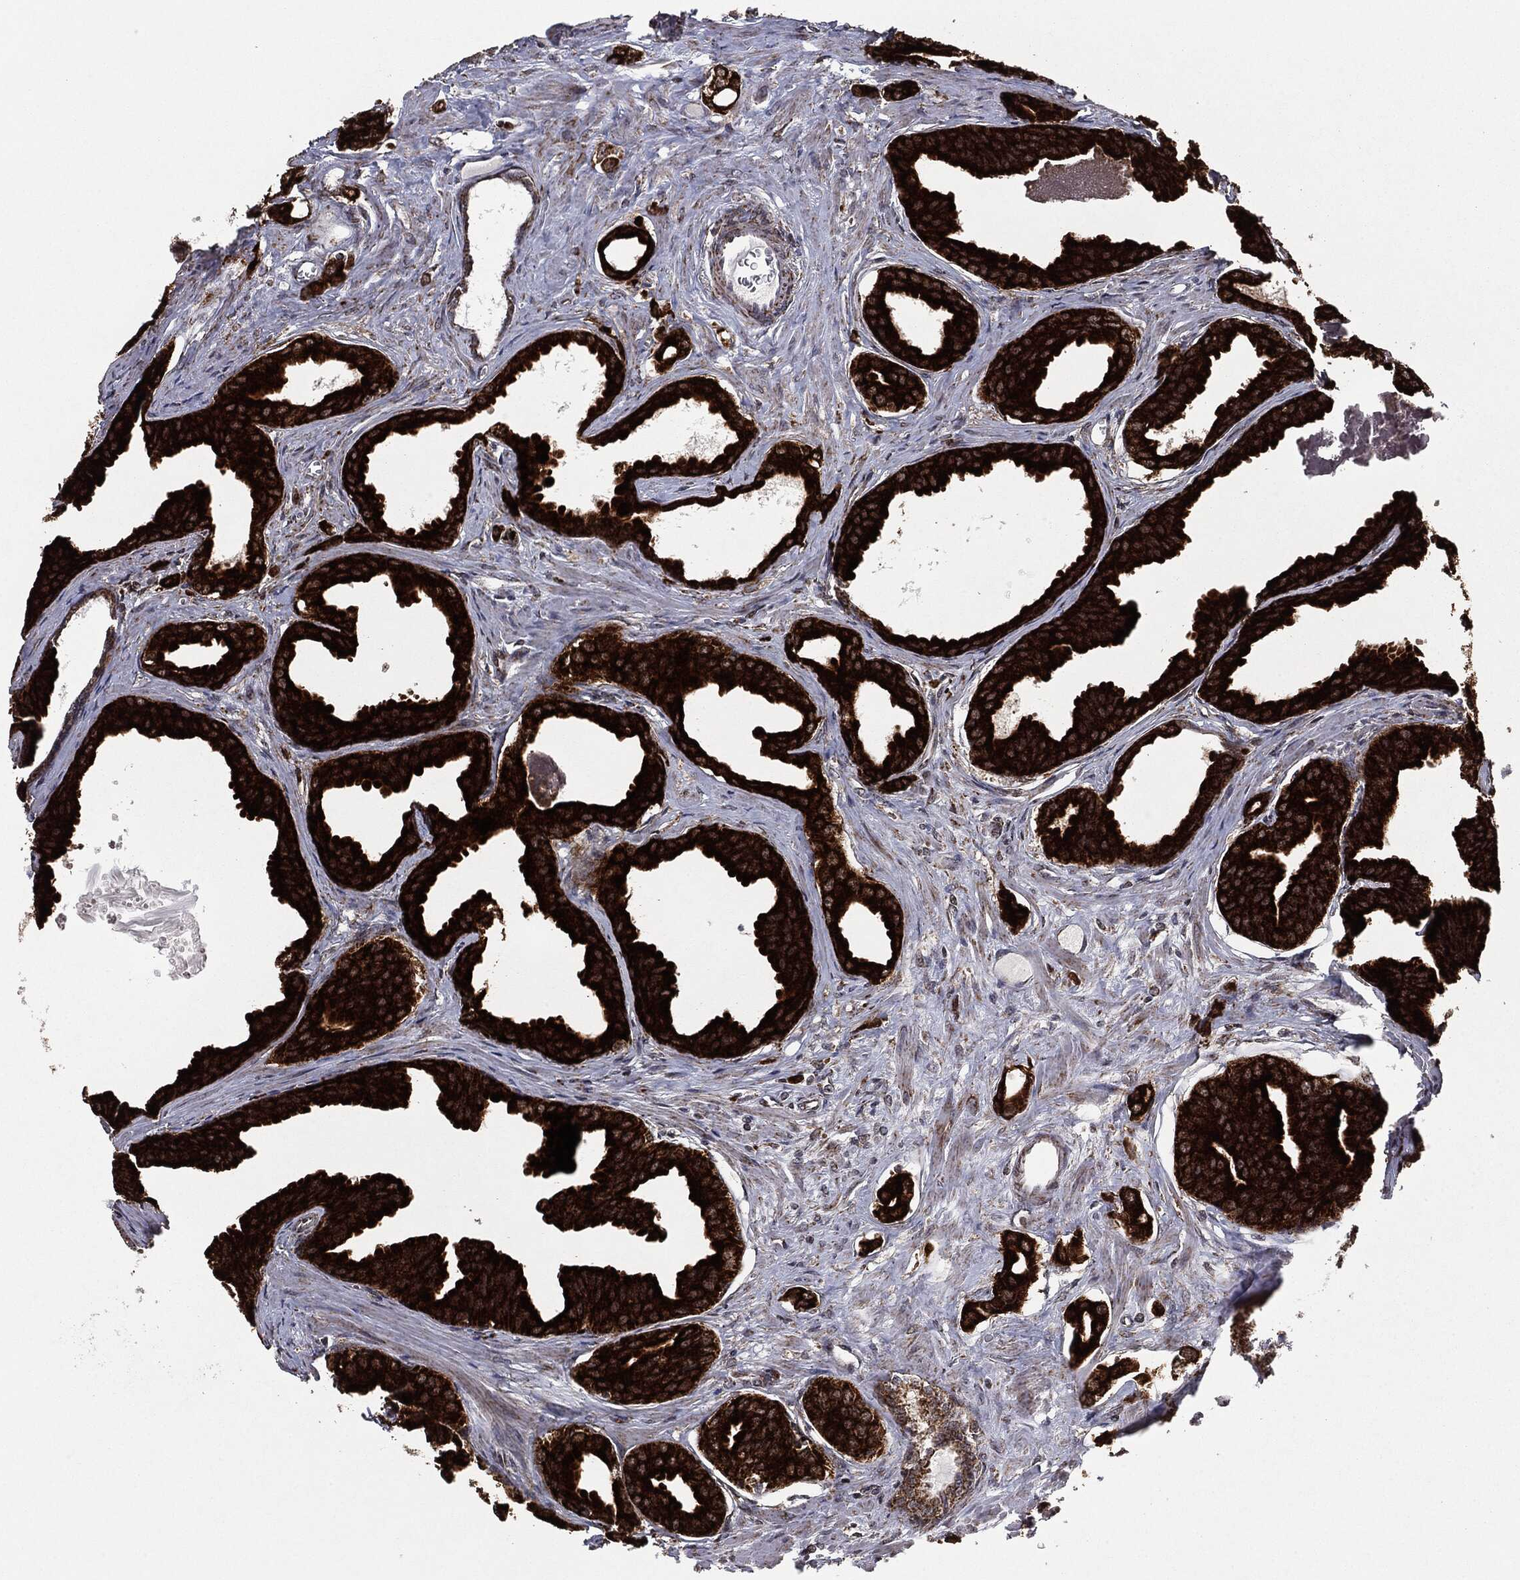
{"staining": {"intensity": "strong", "quantity": ">75%", "location": "cytoplasmic/membranous"}, "tissue": "prostate cancer", "cell_type": "Tumor cells", "image_type": "cancer", "snomed": [{"axis": "morphology", "description": "Adenocarcinoma, NOS"}, {"axis": "topography", "description": "Prostate"}], "caption": "An image showing strong cytoplasmic/membranous positivity in about >75% of tumor cells in prostate cancer (adenocarcinoma), as visualized by brown immunohistochemical staining.", "gene": "CHCHD2", "patient": {"sex": "male", "age": 66}}